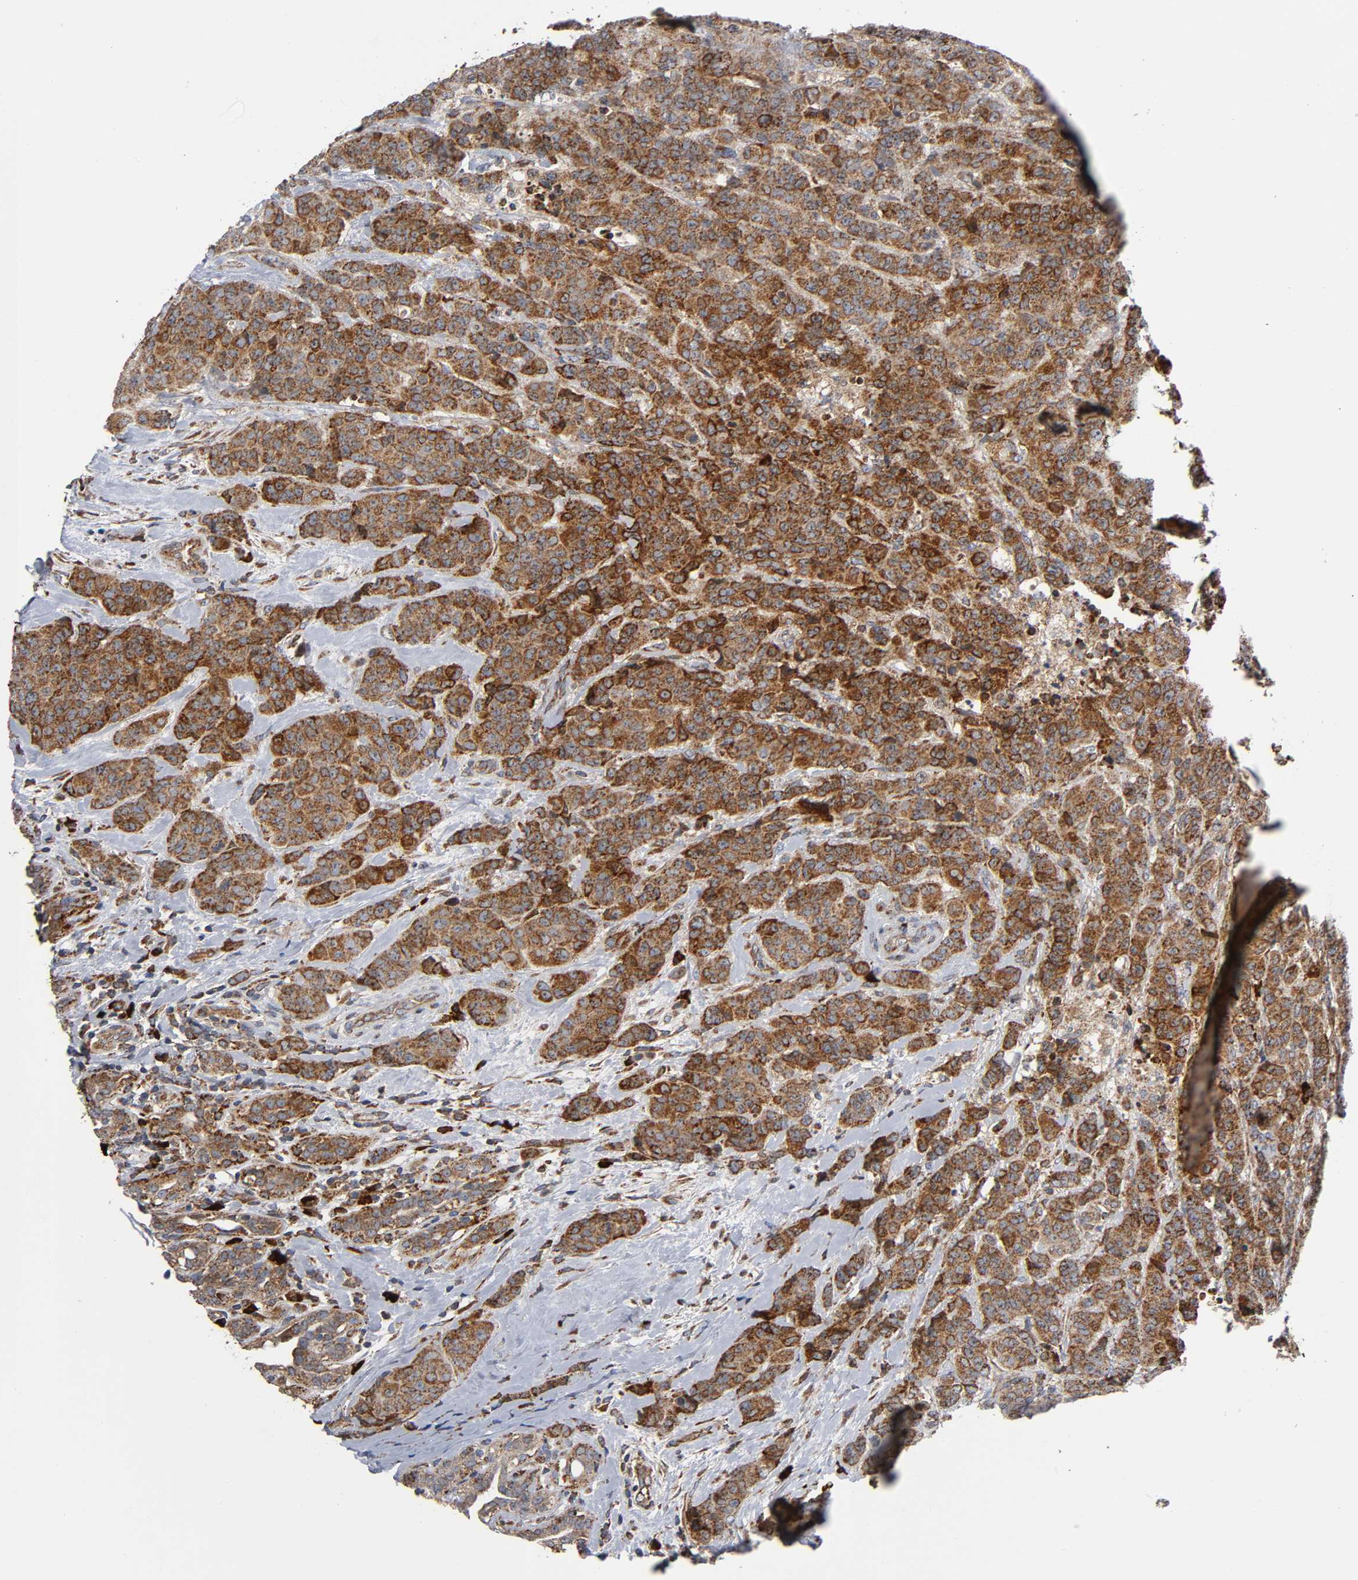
{"staining": {"intensity": "moderate", "quantity": "25%-75%", "location": "cytoplasmic/membranous"}, "tissue": "breast cancer", "cell_type": "Tumor cells", "image_type": "cancer", "snomed": [{"axis": "morphology", "description": "Duct carcinoma"}, {"axis": "topography", "description": "Breast"}], "caption": "Immunohistochemical staining of human breast cancer (infiltrating ductal carcinoma) exhibits moderate cytoplasmic/membranous protein staining in approximately 25%-75% of tumor cells.", "gene": "MAP3K1", "patient": {"sex": "female", "age": 40}}